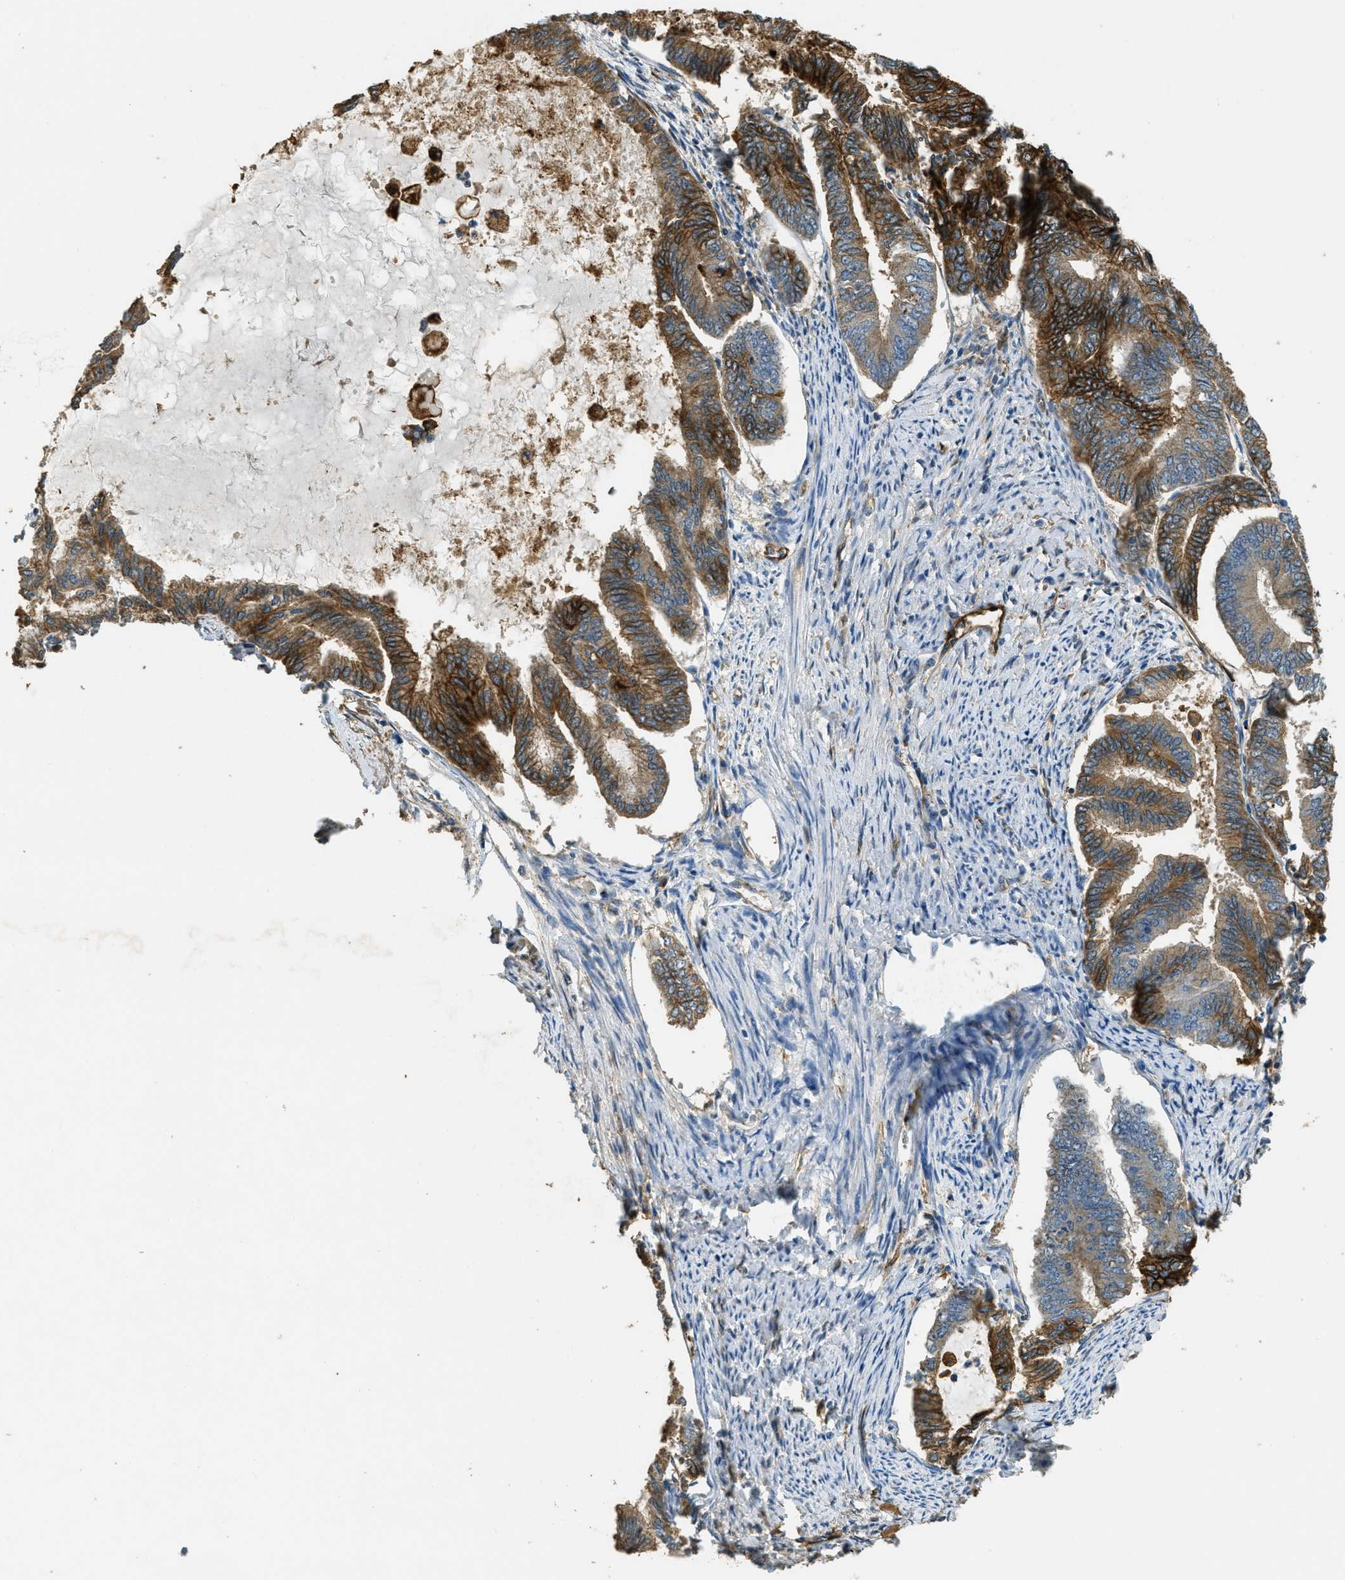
{"staining": {"intensity": "moderate", "quantity": ">75%", "location": "cytoplasmic/membranous"}, "tissue": "endometrial cancer", "cell_type": "Tumor cells", "image_type": "cancer", "snomed": [{"axis": "morphology", "description": "Adenocarcinoma, NOS"}, {"axis": "topography", "description": "Endometrium"}], "caption": "Approximately >75% of tumor cells in endometrial adenocarcinoma display moderate cytoplasmic/membranous protein positivity as visualized by brown immunohistochemical staining.", "gene": "OSMR", "patient": {"sex": "female", "age": 86}}